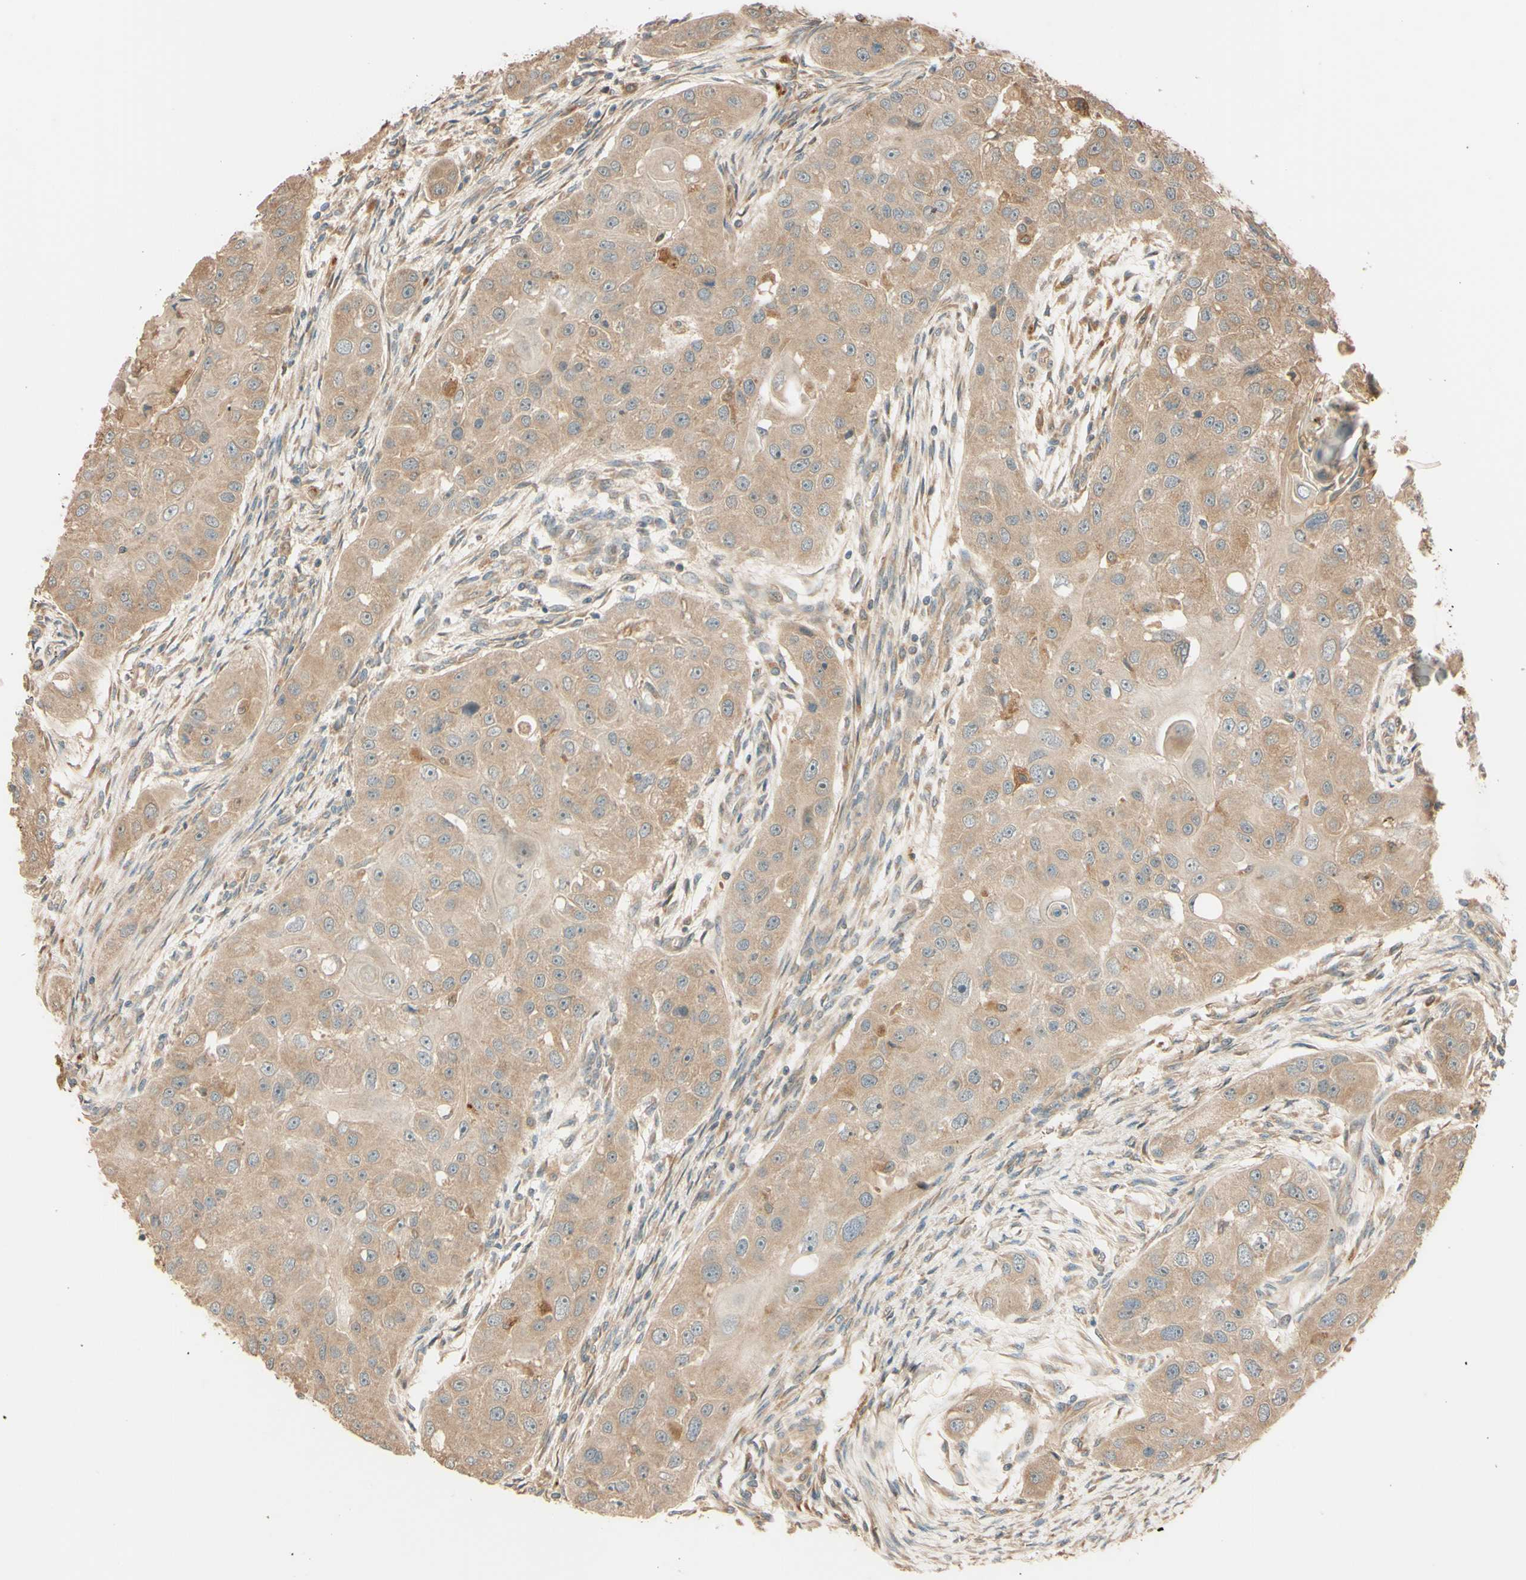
{"staining": {"intensity": "weak", "quantity": ">75%", "location": "cytoplasmic/membranous"}, "tissue": "head and neck cancer", "cell_type": "Tumor cells", "image_type": "cancer", "snomed": [{"axis": "morphology", "description": "Normal tissue, NOS"}, {"axis": "morphology", "description": "Squamous cell carcinoma, NOS"}, {"axis": "topography", "description": "Skeletal muscle"}, {"axis": "topography", "description": "Head-Neck"}], "caption": "Protein analysis of head and neck cancer tissue reveals weak cytoplasmic/membranous staining in about >75% of tumor cells.", "gene": "RNF19A", "patient": {"sex": "male", "age": 51}}